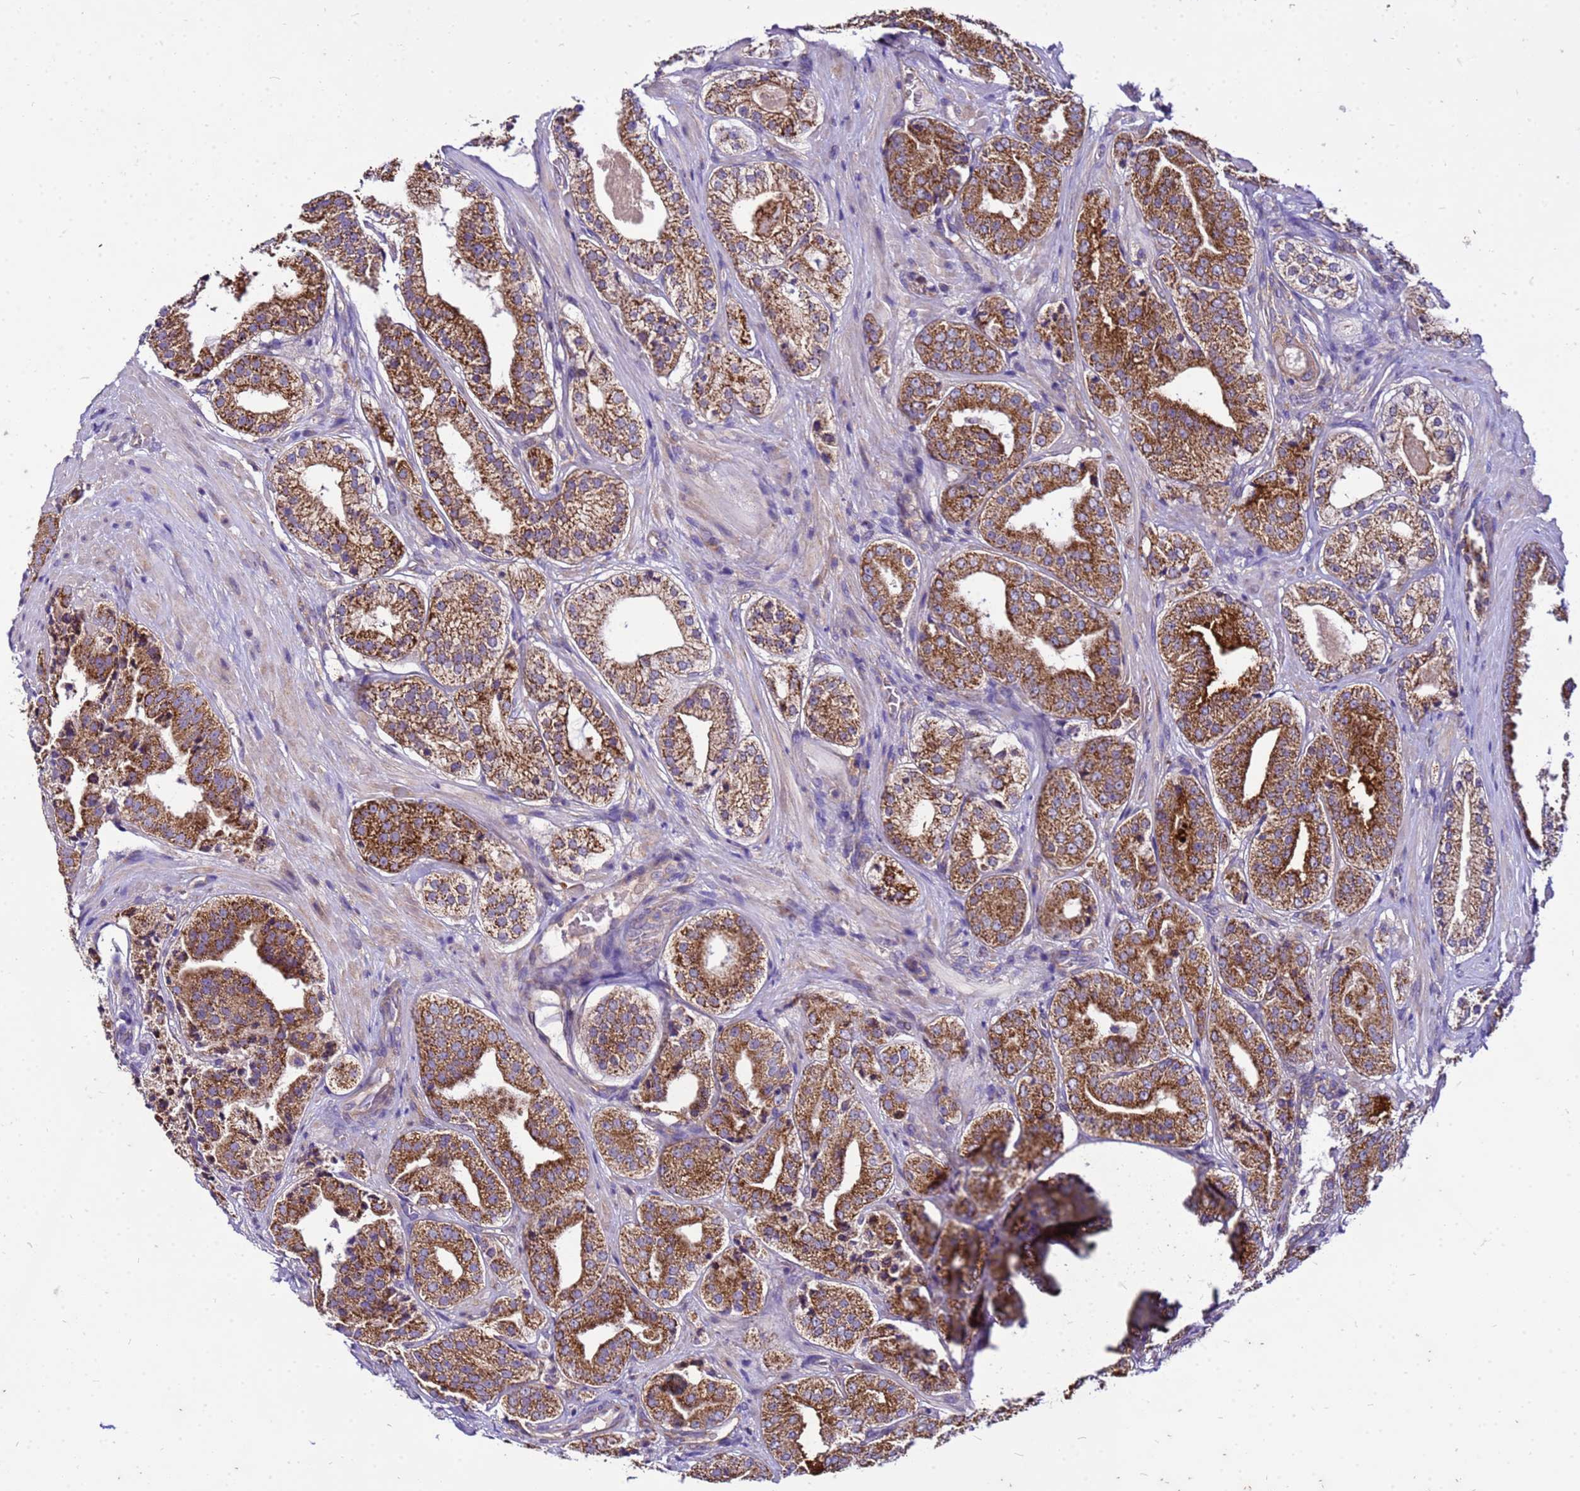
{"staining": {"intensity": "moderate", "quantity": ">75%", "location": "cytoplasmic/membranous"}, "tissue": "prostate cancer", "cell_type": "Tumor cells", "image_type": "cancer", "snomed": [{"axis": "morphology", "description": "Adenocarcinoma, High grade"}, {"axis": "topography", "description": "Prostate"}], "caption": "This photomicrograph reveals IHC staining of human prostate cancer (adenocarcinoma (high-grade)), with medium moderate cytoplasmic/membranous staining in approximately >75% of tumor cells.", "gene": "PKD1", "patient": {"sex": "male", "age": 71}}